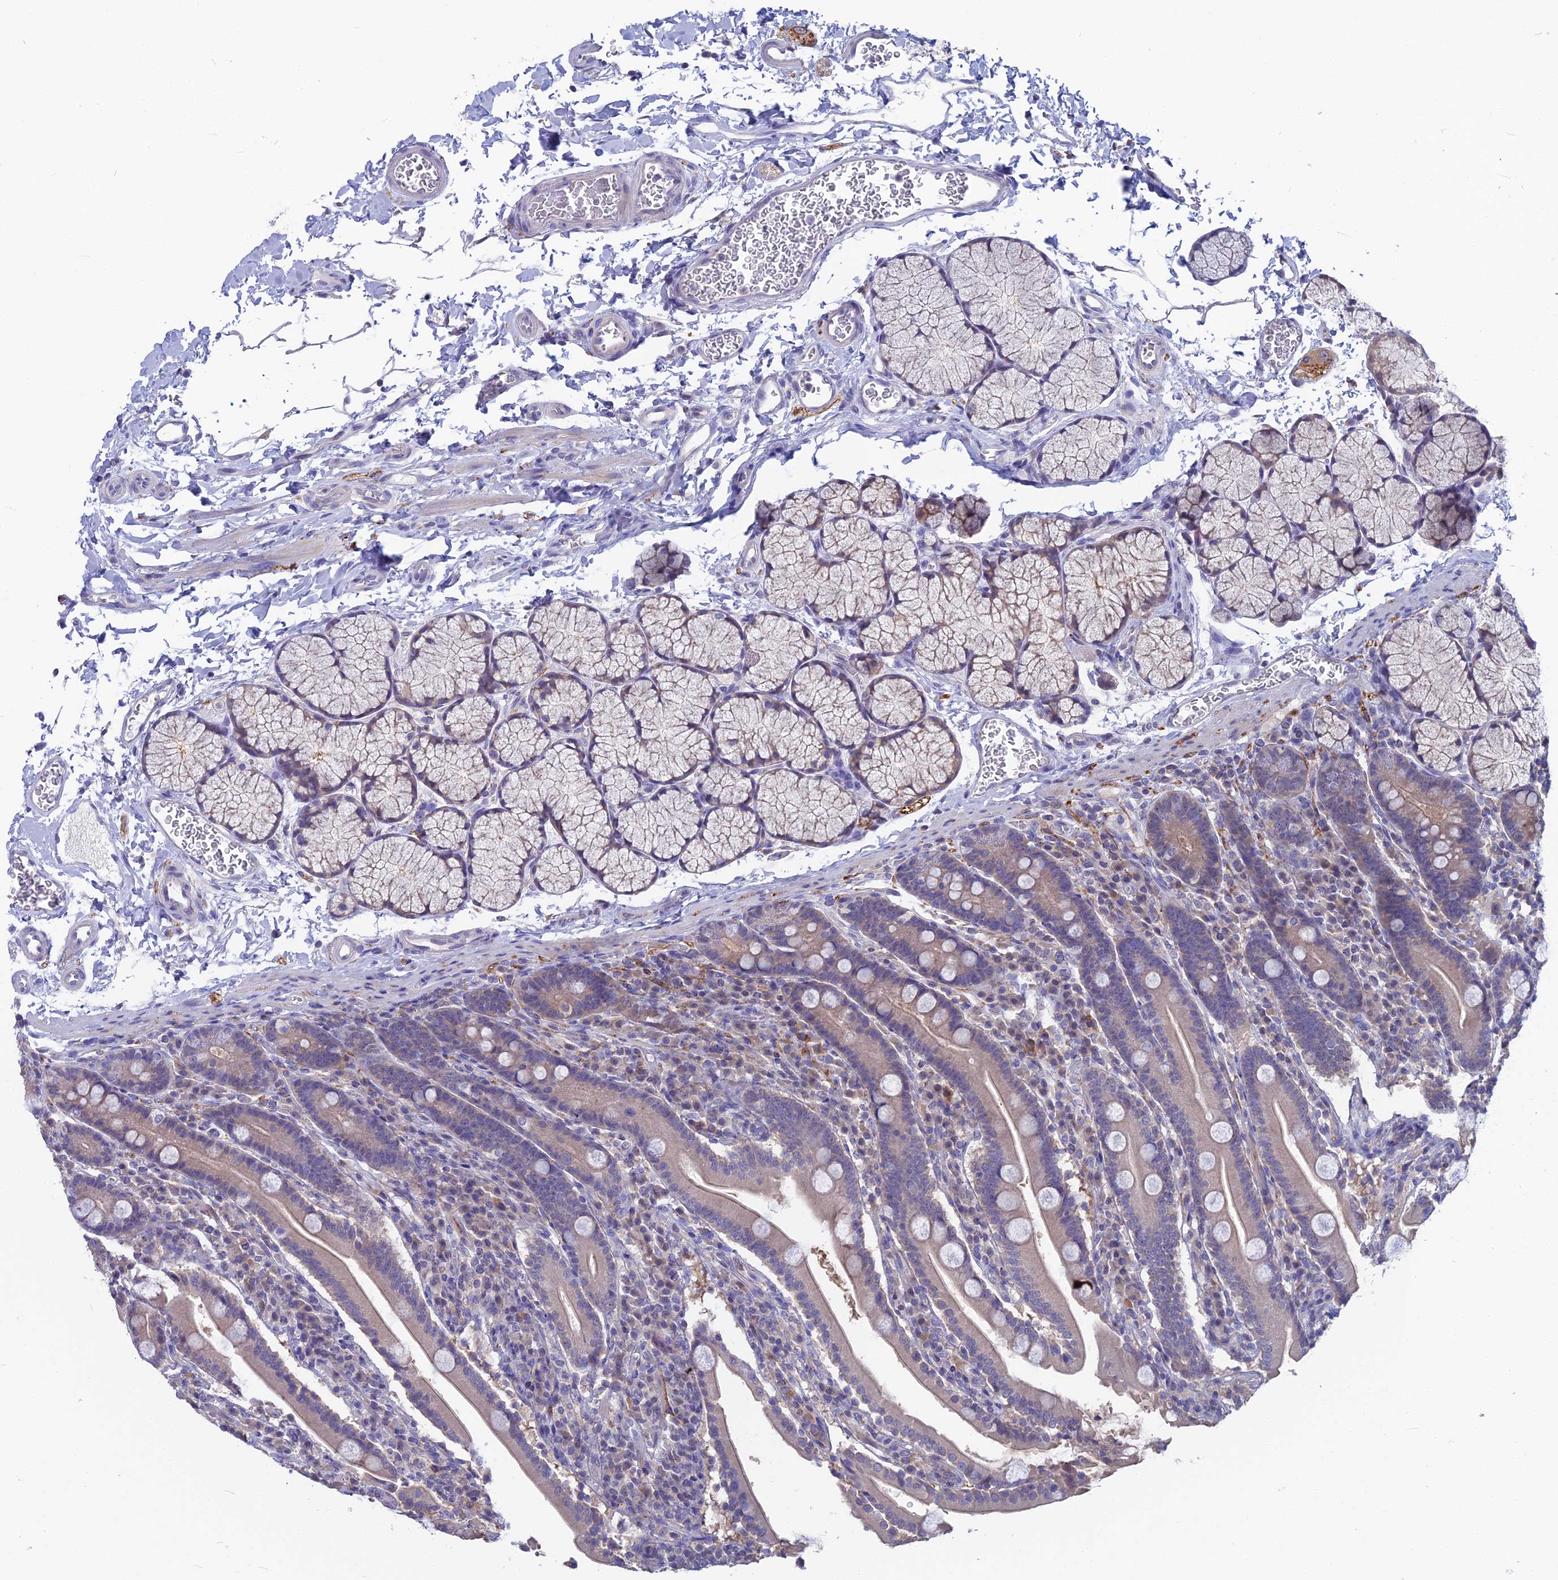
{"staining": {"intensity": "weak", "quantity": "25%-75%", "location": "cytoplasmic/membranous"}, "tissue": "duodenum", "cell_type": "Glandular cells", "image_type": "normal", "snomed": [{"axis": "morphology", "description": "Normal tissue, NOS"}, {"axis": "topography", "description": "Duodenum"}], "caption": "Immunohistochemical staining of normal duodenum demonstrates 25%-75% levels of weak cytoplasmic/membranous protein positivity in about 25%-75% of glandular cells. The staining was performed using DAB, with brown indicating positive protein expression. Nuclei are stained blue with hematoxylin.", "gene": "SNAP91", "patient": {"sex": "male", "age": 35}}